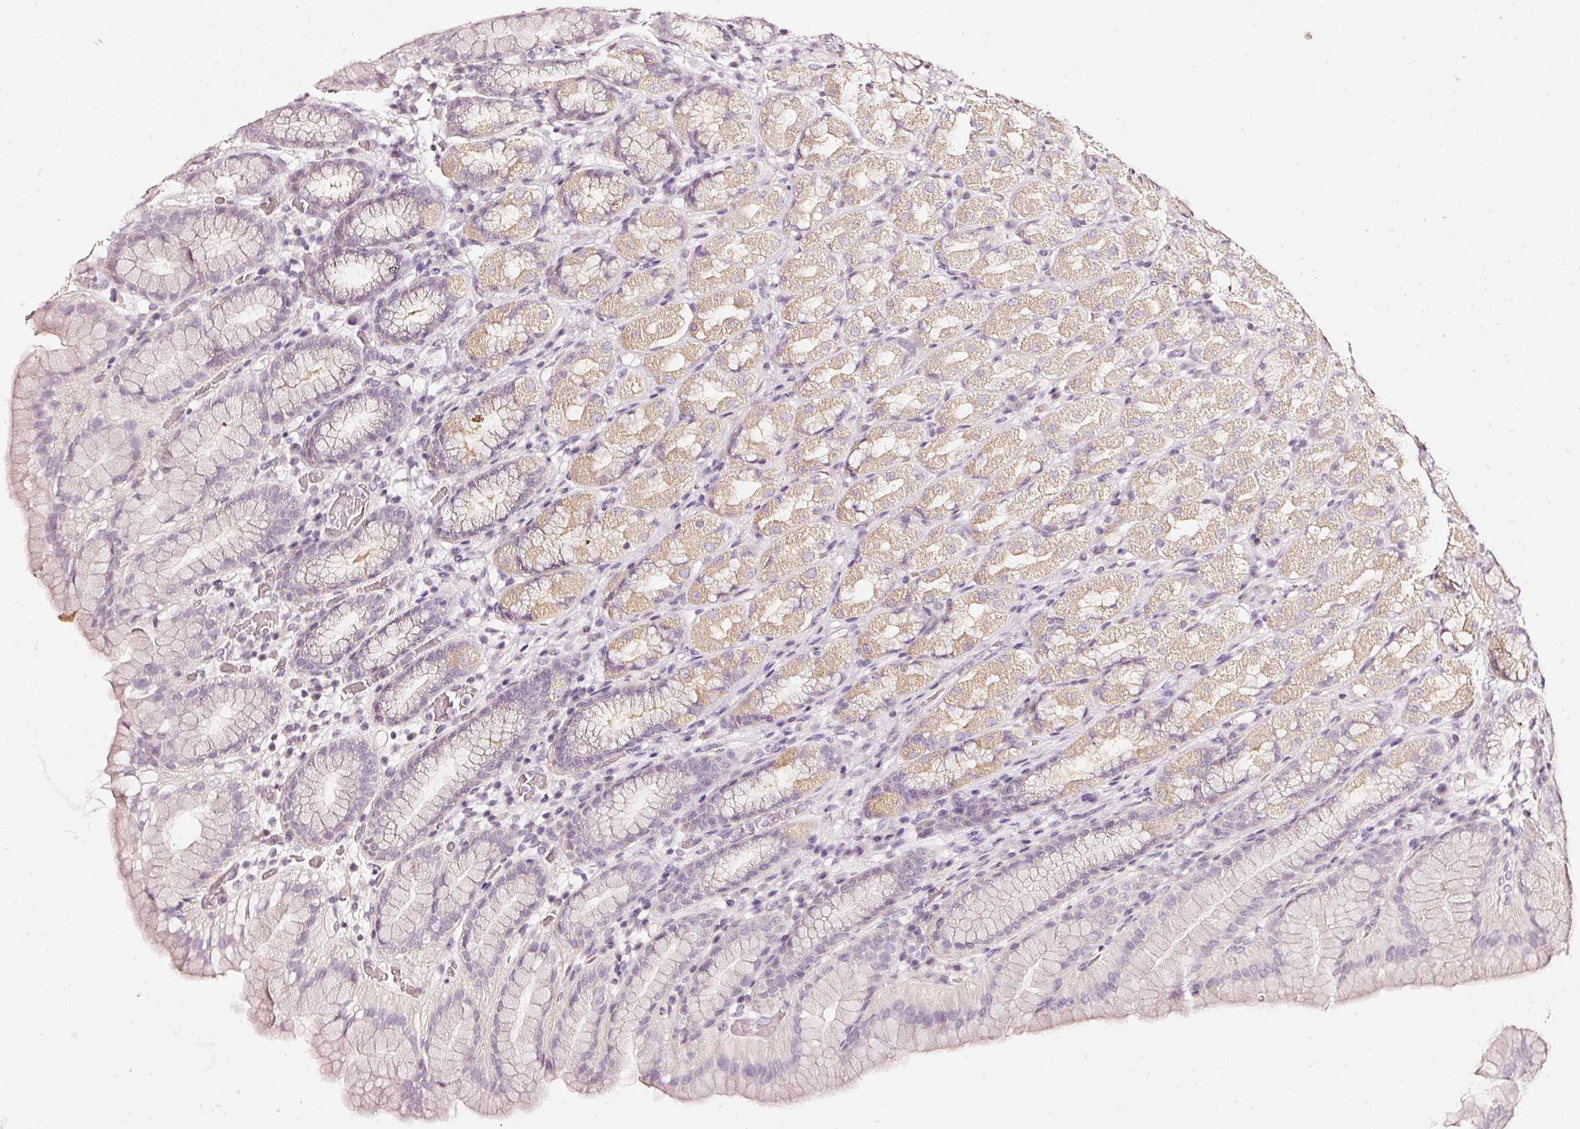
{"staining": {"intensity": "weak", "quantity": "25%-75%", "location": "cytoplasmic/membranous"}, "tissue": "stomach", "cell_type": "Glandular cells", "image_type": "normal", "snomed": [{"axis": "morphology", "description": "Normal tissue, NOS"}, {"axis": "topography", "description": "Stomach, upper"}, {"axis": "topography", "description": "Stomach"}], "caption": "Human stomach stained with a protein marker shows weak staining in glandular cells.", "gene": "CNP", "patient": {"sex": "male", "age": 68}}